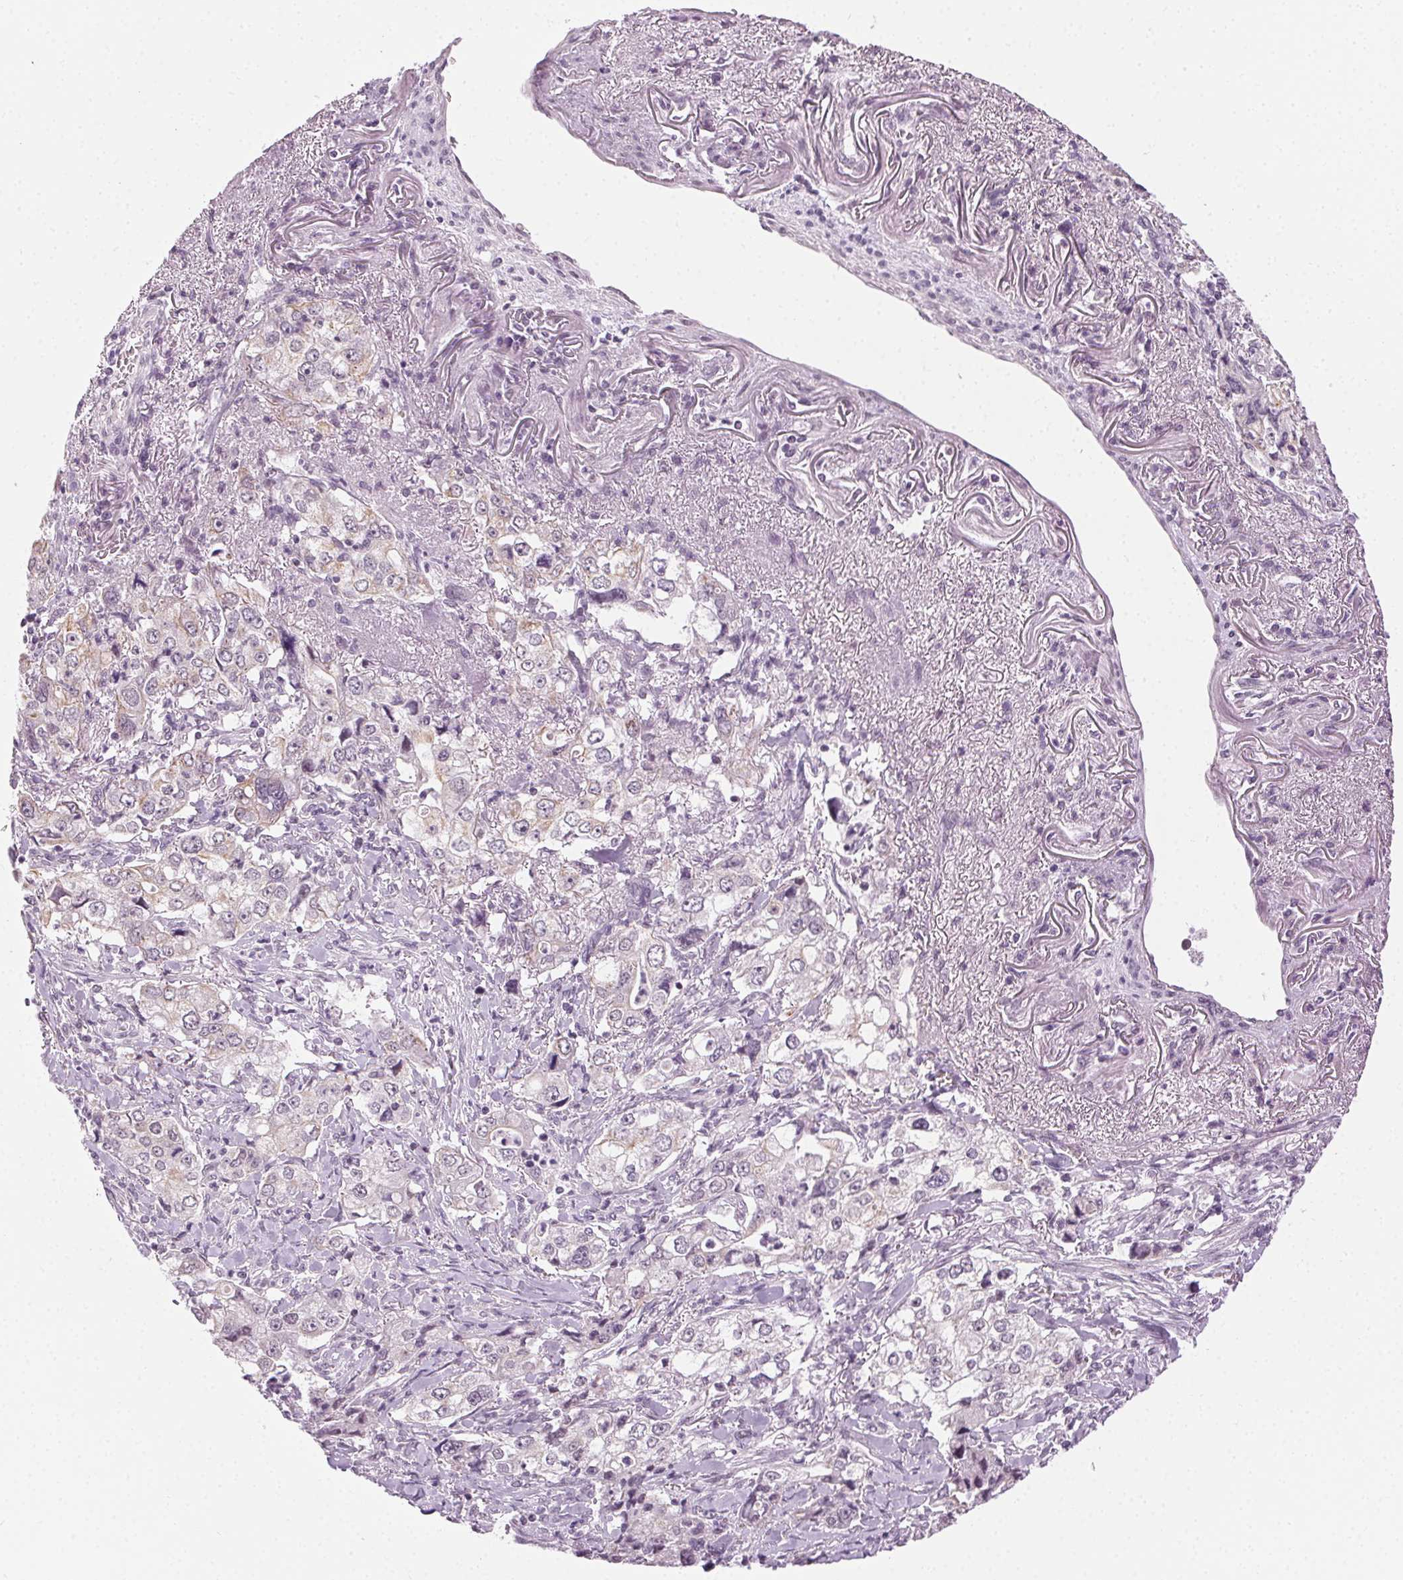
{"staining": {"intensity": "weak", "quantity": "<25%", "location": "cytoplasmic/membranous"}, "tissue": "stomach cancer", "cell_type": "Tumor cells", "image_type": "cancer", "snomed": [{"axis": "morphology", "description": "Adenocarcinoma, NOS"}, {"axis": "topography", "description": "Stomach, upper"}], "caption": "Tumor cells show no significant positivity in adenocarcinoma (stomach).", "gene": "AIF1L", "patient": {"sex": "male", "age": 75}}